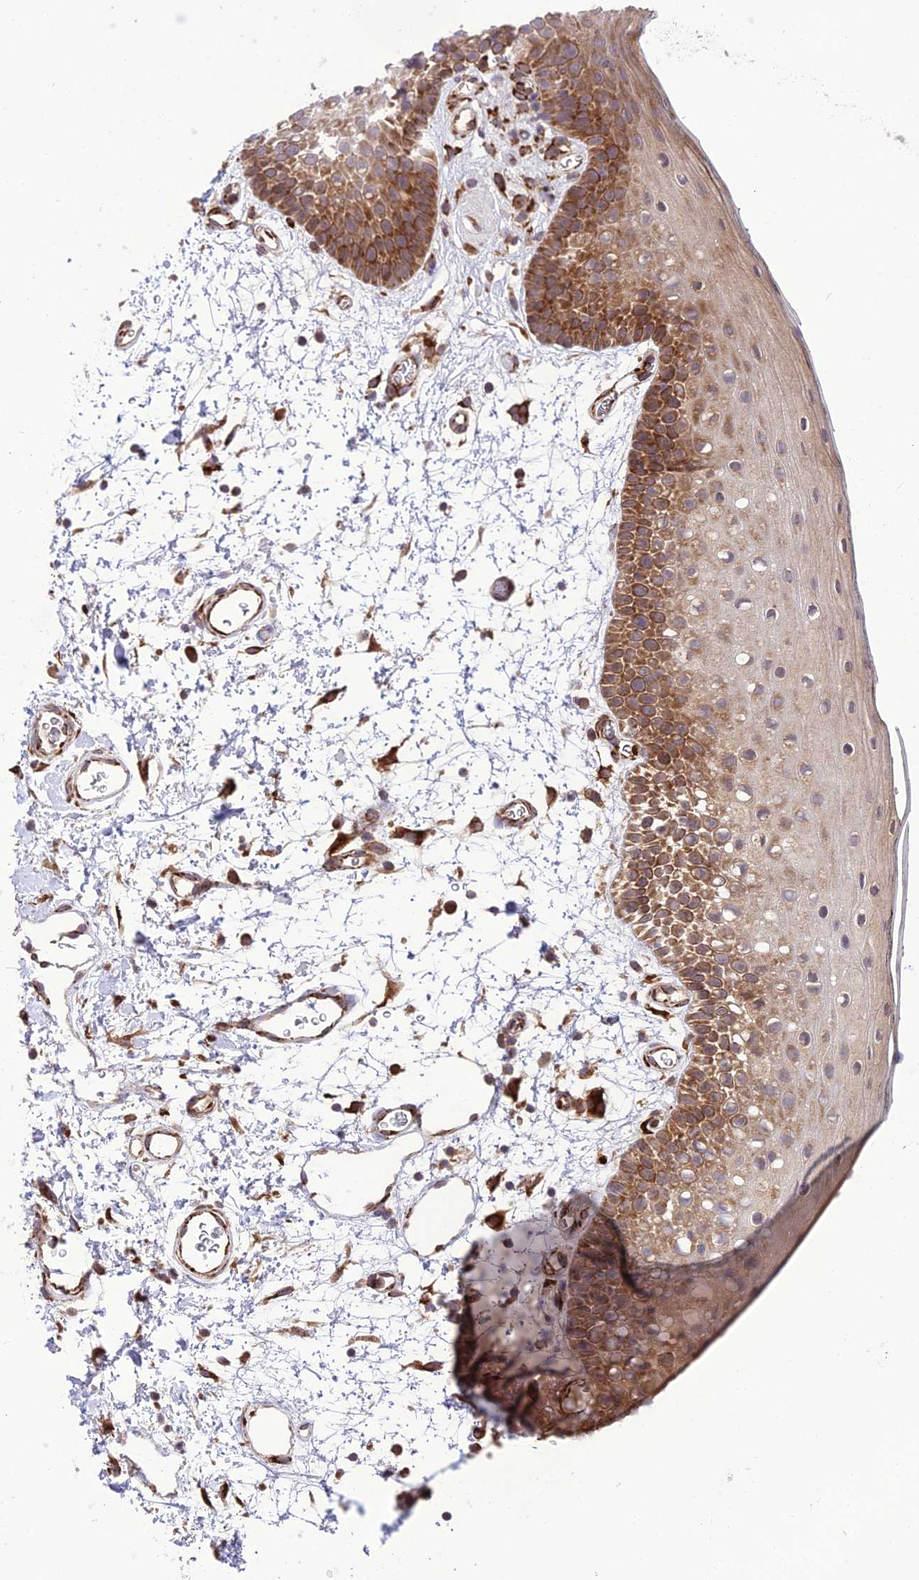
{"staining": {"intensity": "strong", "quantity": "25%-75%", "location": "cytoplasmic/membranous"}, "tissue": "oral mucosa", "cell_type": "Squamous epithelial cells", "image_type": "normal", "snomed": [{"axis": "morphology", "description": "Normal tissue, NOS"}, {"axis": "topography", "description": "Oral tissue"}, {"axis": "topography", "description": "Tounge, NOS"}], "caption": "This histopathology image shows immunohistochemistry staining of unremarkable oral mucosa, with high strong cytoplasmic/membranous expression in approximately 25%-75% of squamous epithelial cells.", "gene": "DHCR7", "patient": {"sex": "female", "age": 81}}